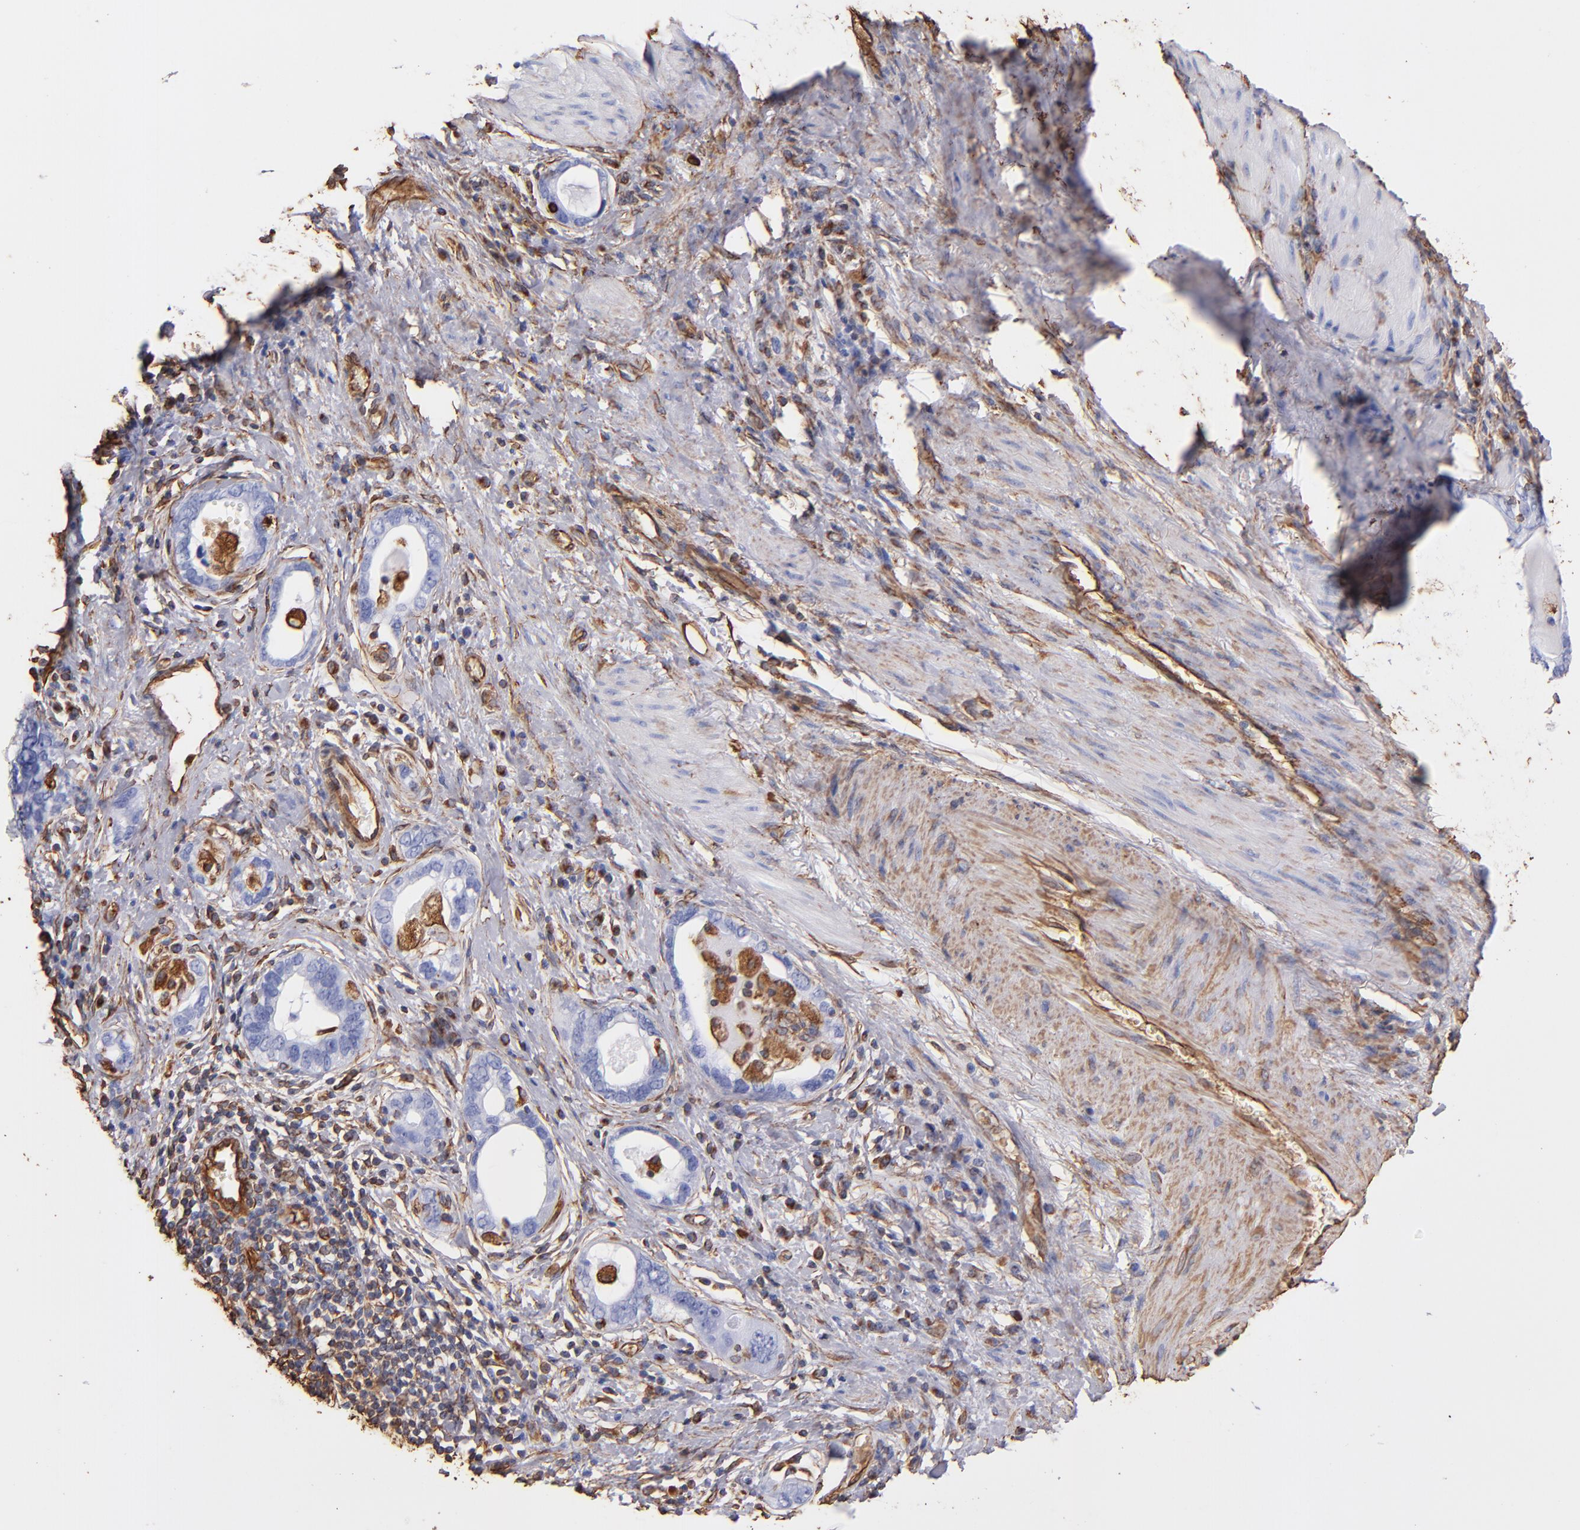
{"staining": {"intensity": "negative", "quantity": "none", "location": "none"}, "tissue": "stomach cancer", "cell_type": "Tumor cells", "image_type": "cancer", "snomed": [{"axis": "morphology", "description": "Adenocarcinoma, NOS"}, {"axis": "topography", "description": "Stomach, lower"}], "caption": "Human stomach cancer stained for a protein using immunohistochemistry demonstrates no staining in tumor cells.", "gene": "VIM", "patient": {"sex": "female", "age": 93}}